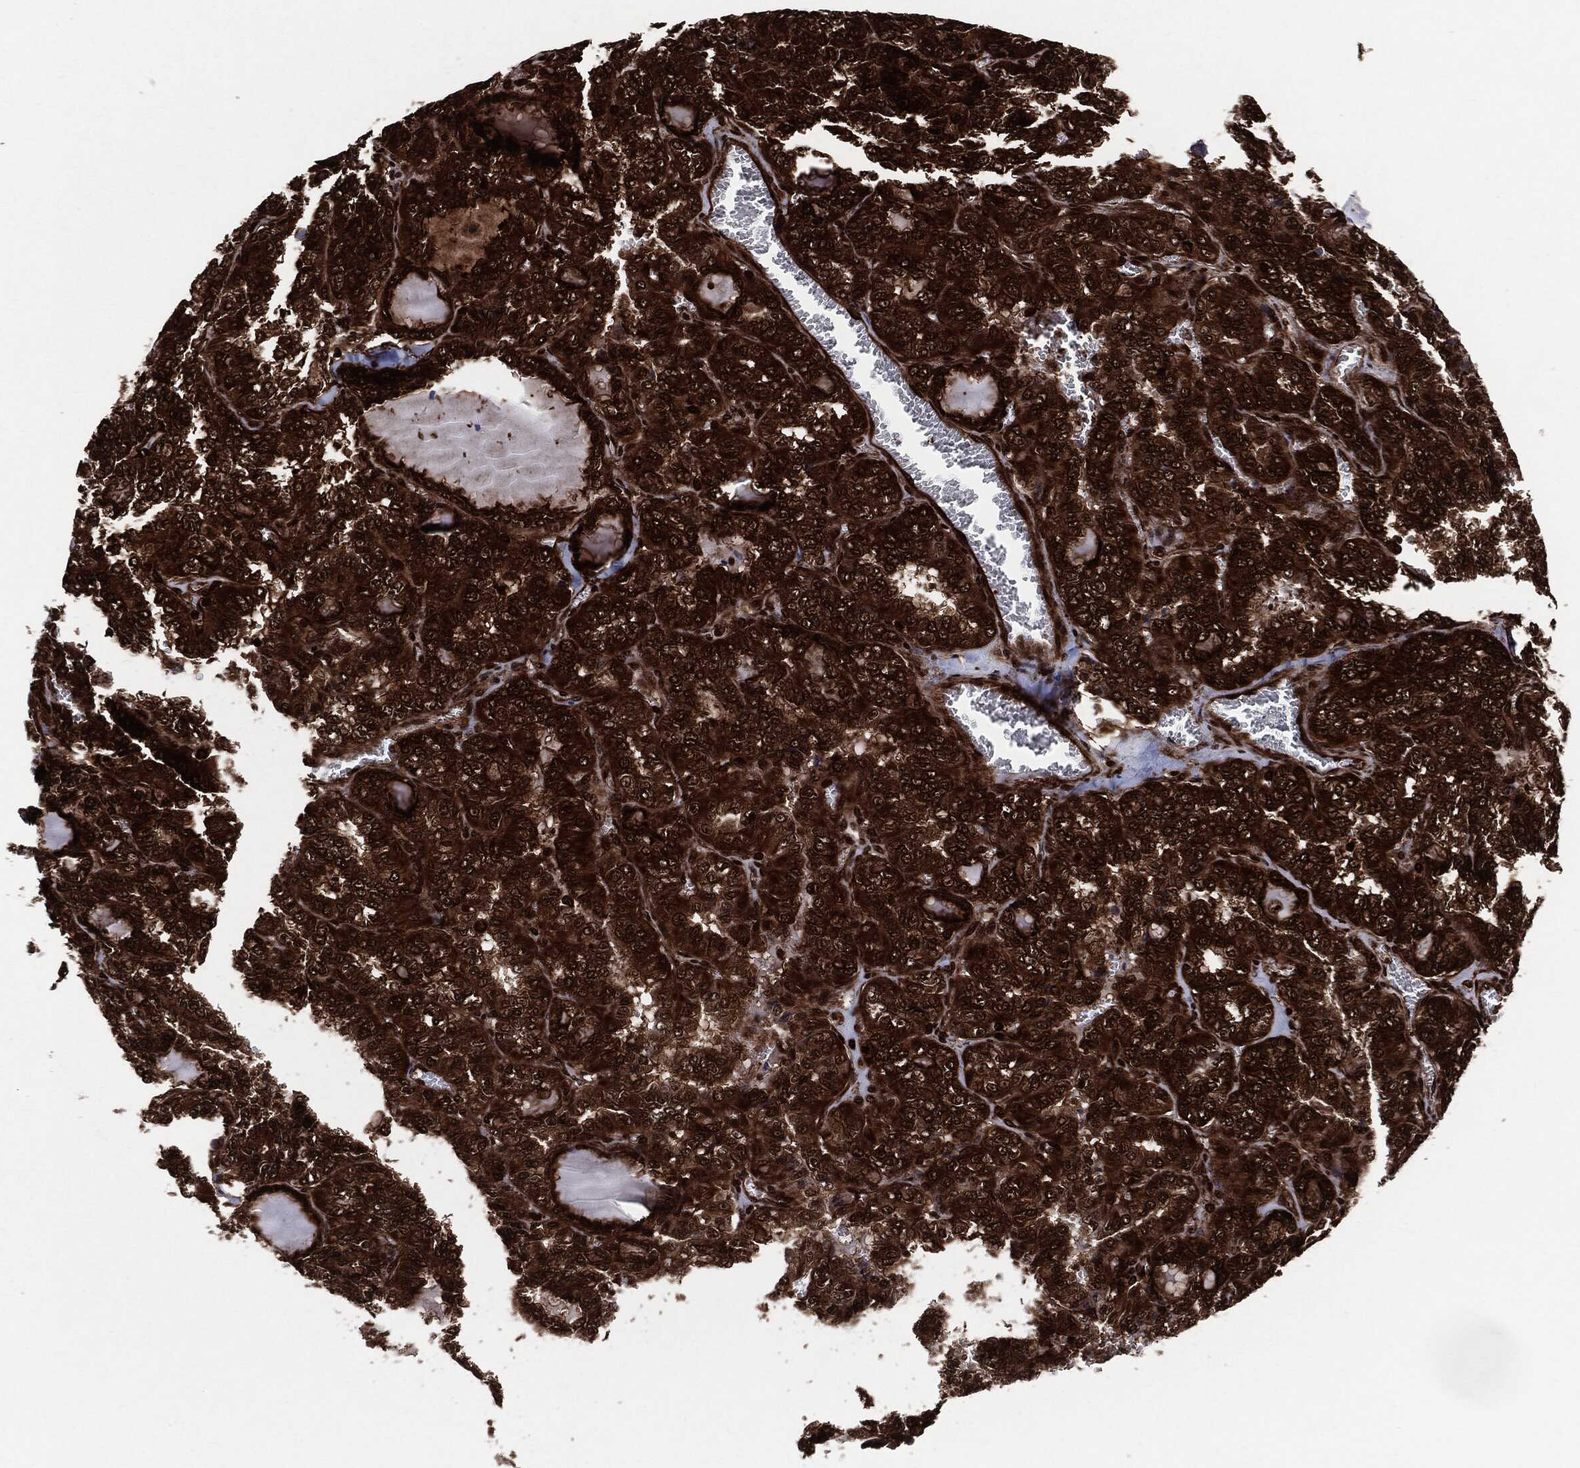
{"staining": {"intensity": "strong", "quantity": ">75%", "location": "cytoplasmic/membranous"}, "tissue": "thyroid cancer", "cell_type": "Tumor cells", "image_type": "cancer", "snomed": [{"axis": "morphology", "description": "Papillary adenocarcinoma, NOS"}, {"axis": "topography", "description": "Thyroid gland"}], "caption": "Tumor cells demonstrate high levels of strong cytoplasmic/membranous staining in approximately >75% of cells in papillary adenocarcinoma (thyroid). (Stains: DAB (3,3'-diaminobenzidine) in brown, nuclei in blue, Microscopy: brightfield microscopy at high magnification).", "gene": "YWHAB", "patient": {"sex": "female", "age": 41}}